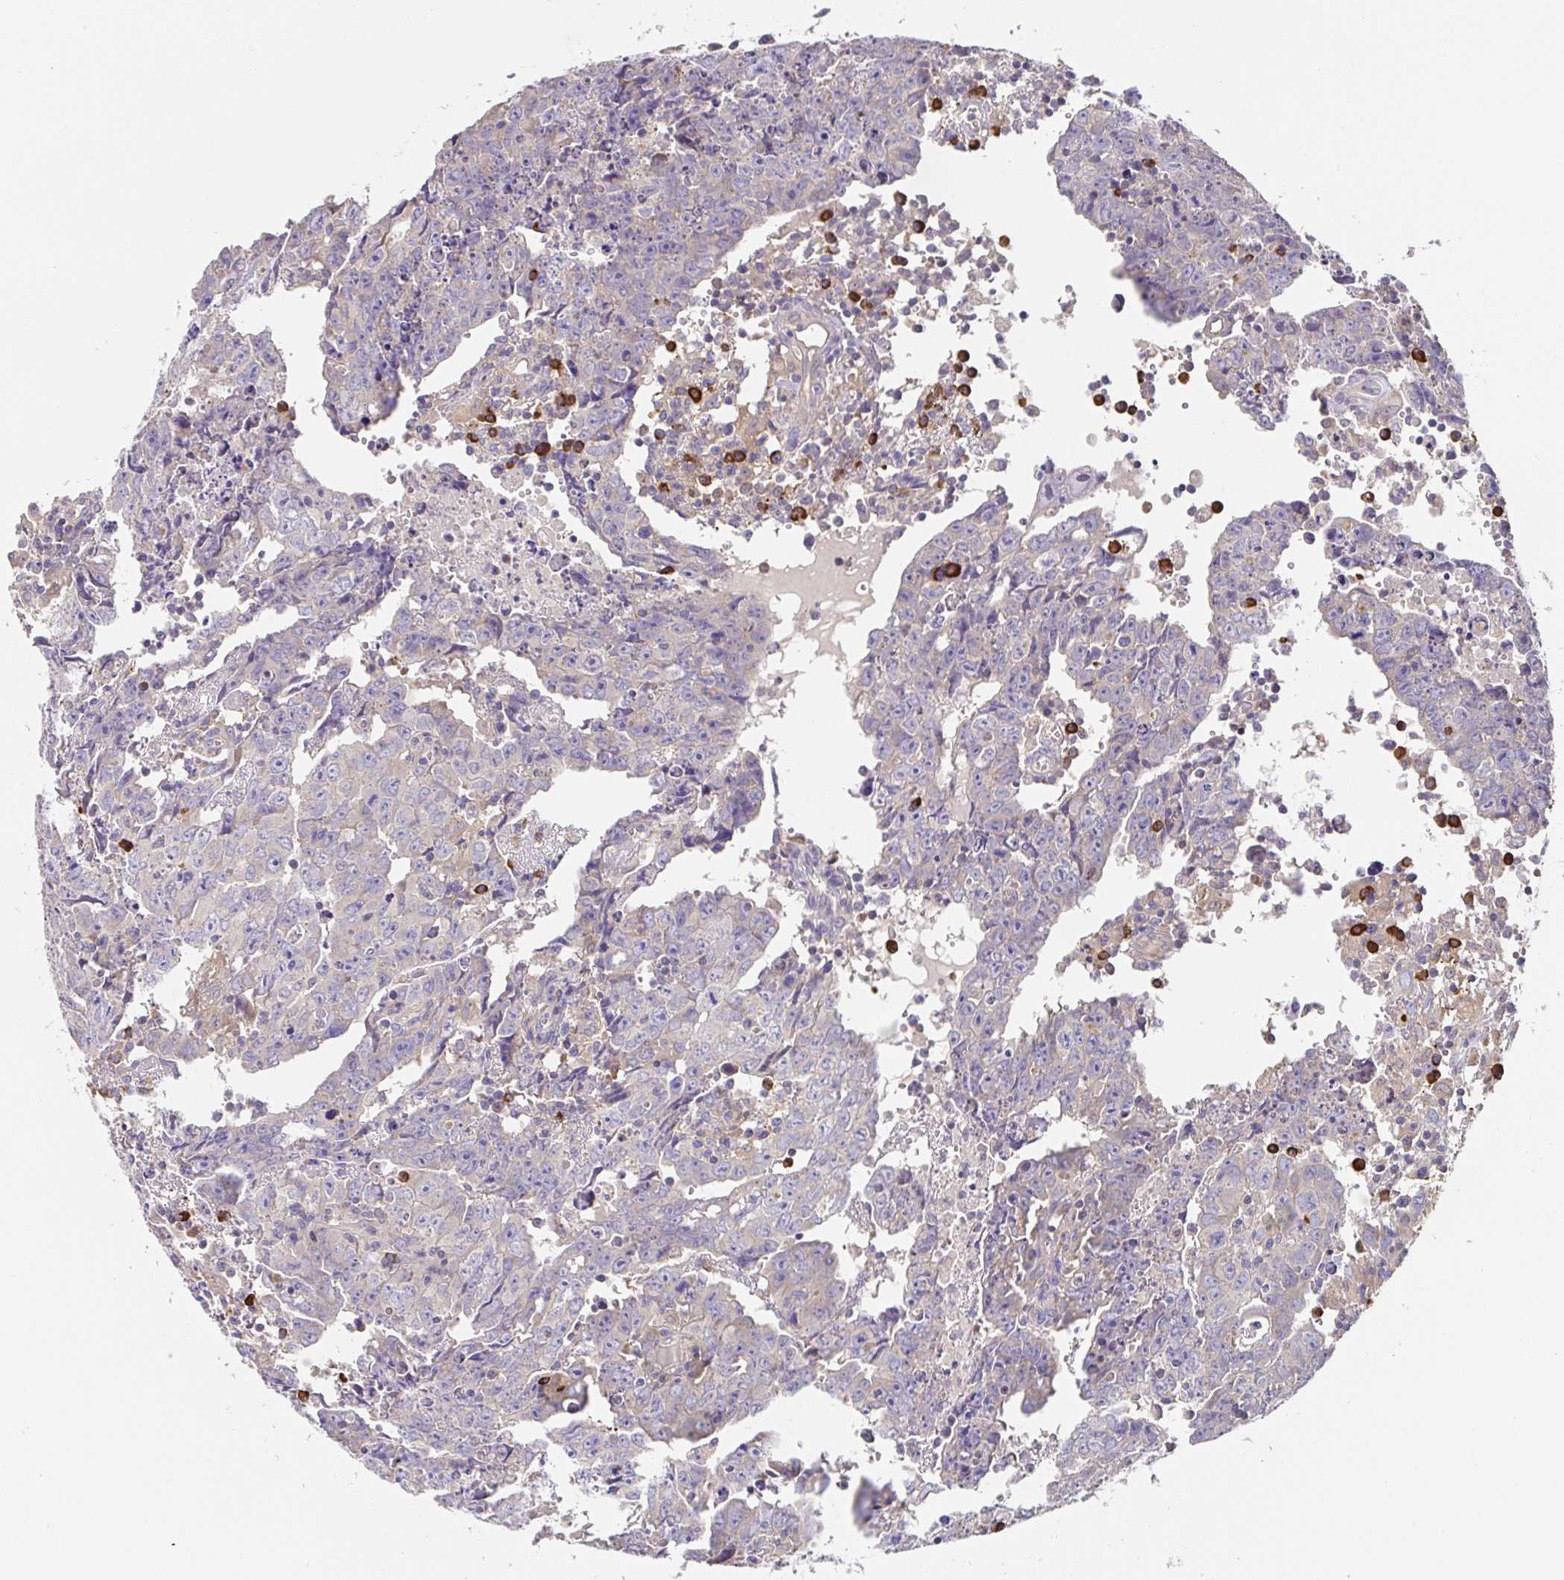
{"staining": {"intensity": "negative", "quantity": "none", "location": "none"}, "tissue": "testis cancer", "cell_type": "Tumor cells", "image_type": "cancer", "snomed": [{"axis": "morphology", "description": "Carcinoma, Embryonal, NOS"}, {"axis": "topography", "description": "Testis"}], "caption": "Human testis embryonal carcinoma stained for a protein using immunohistochemistry reveals no positivity in tumor cells.", "gene": "HAGH", "patient": {"sex": "male", "age": 22}}